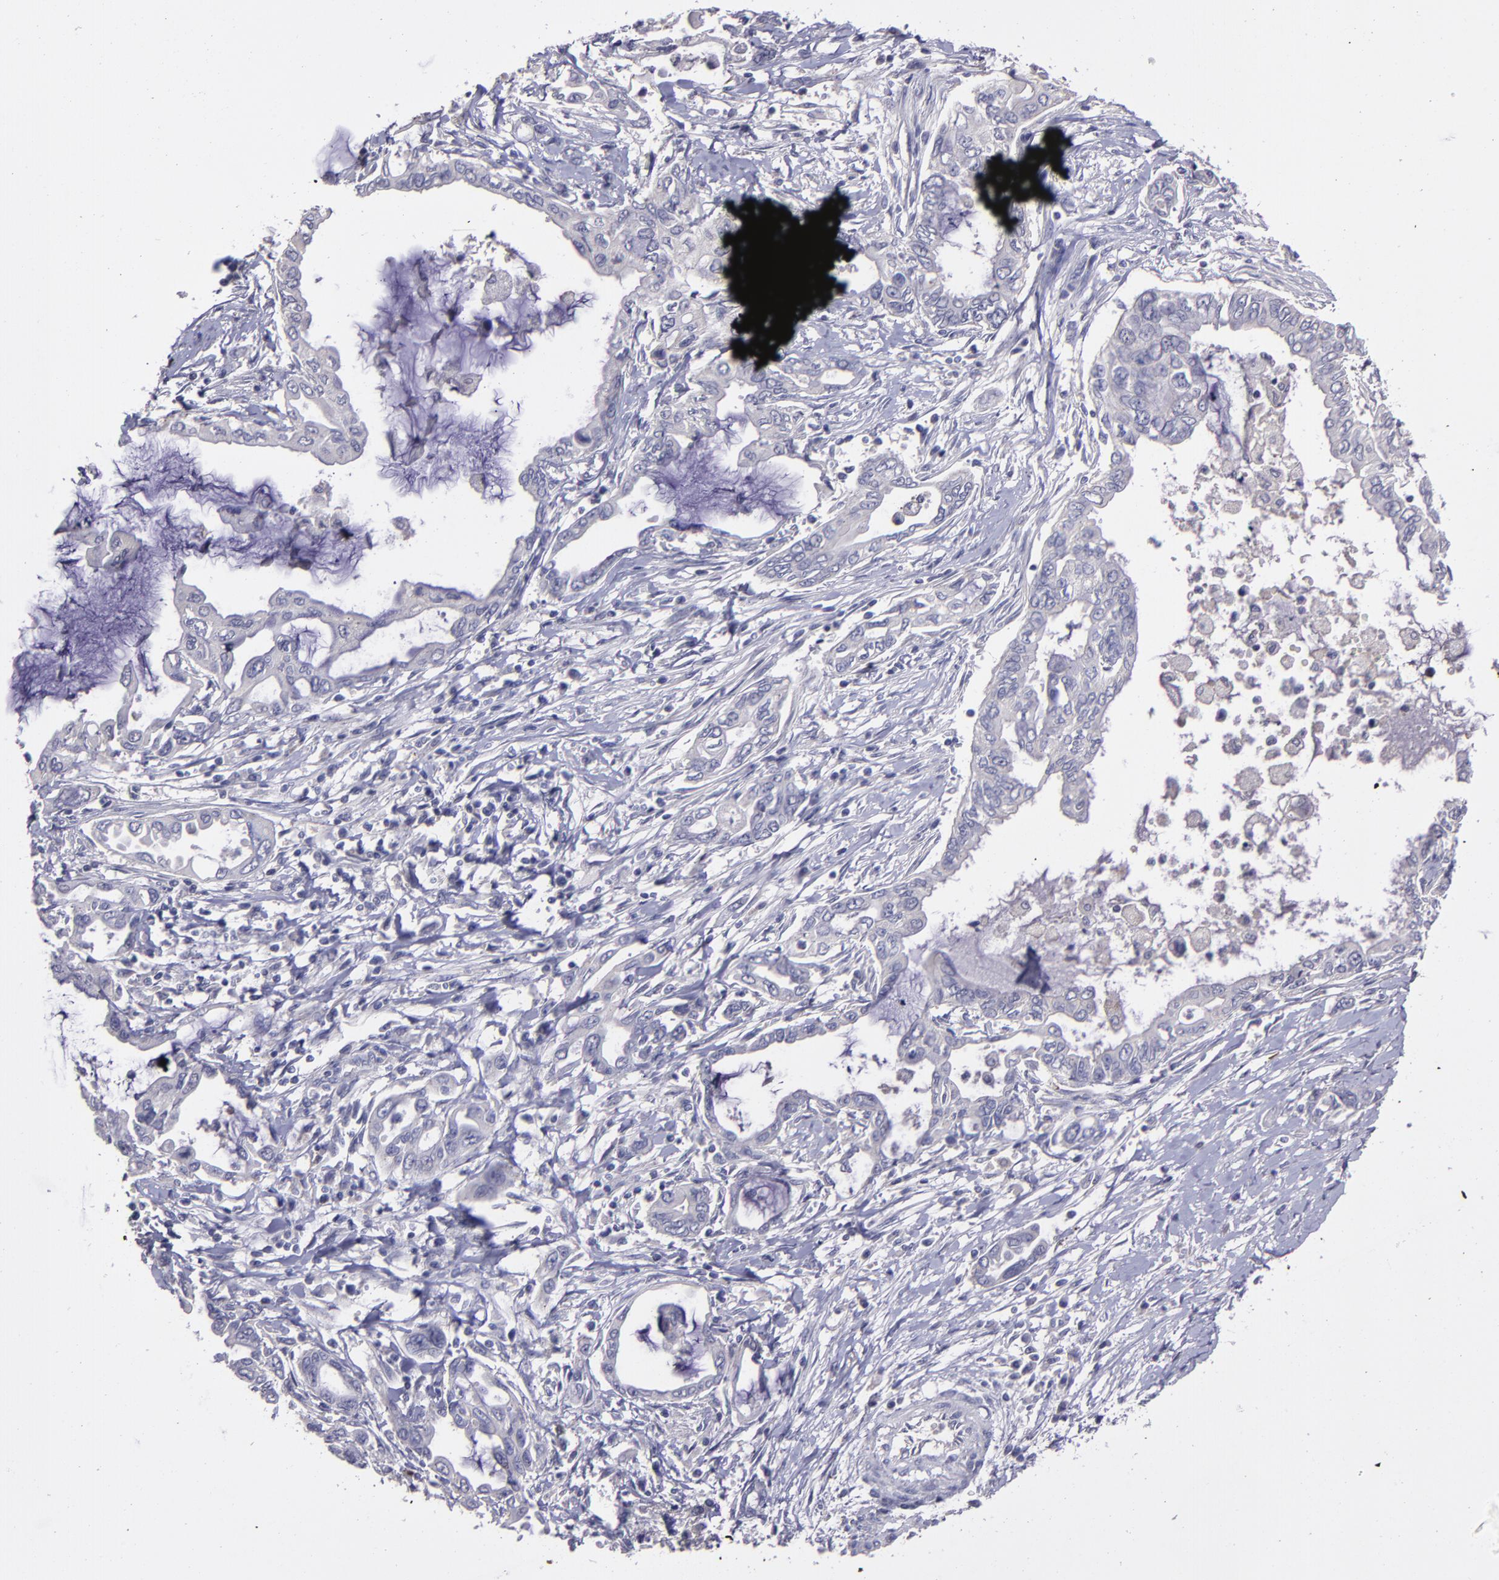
{"staining": {"intensity": "negative", "quantity": "none", "location": "none"}, "tissue": "pancreatic cancer", "cell_type": "Tumor cells", "image_type": "cancer", "snomed": [{"axis": "morphology", "description": "Adenocarcinoma, NOS"}, {"axis": "topography", "description": "Pancreas"}], "caption": "Tumor cells are negative for brown protein staining in pancreatic cancer.", "gene": "MASP1", "patient": {"sex": "female", "age": 57}}